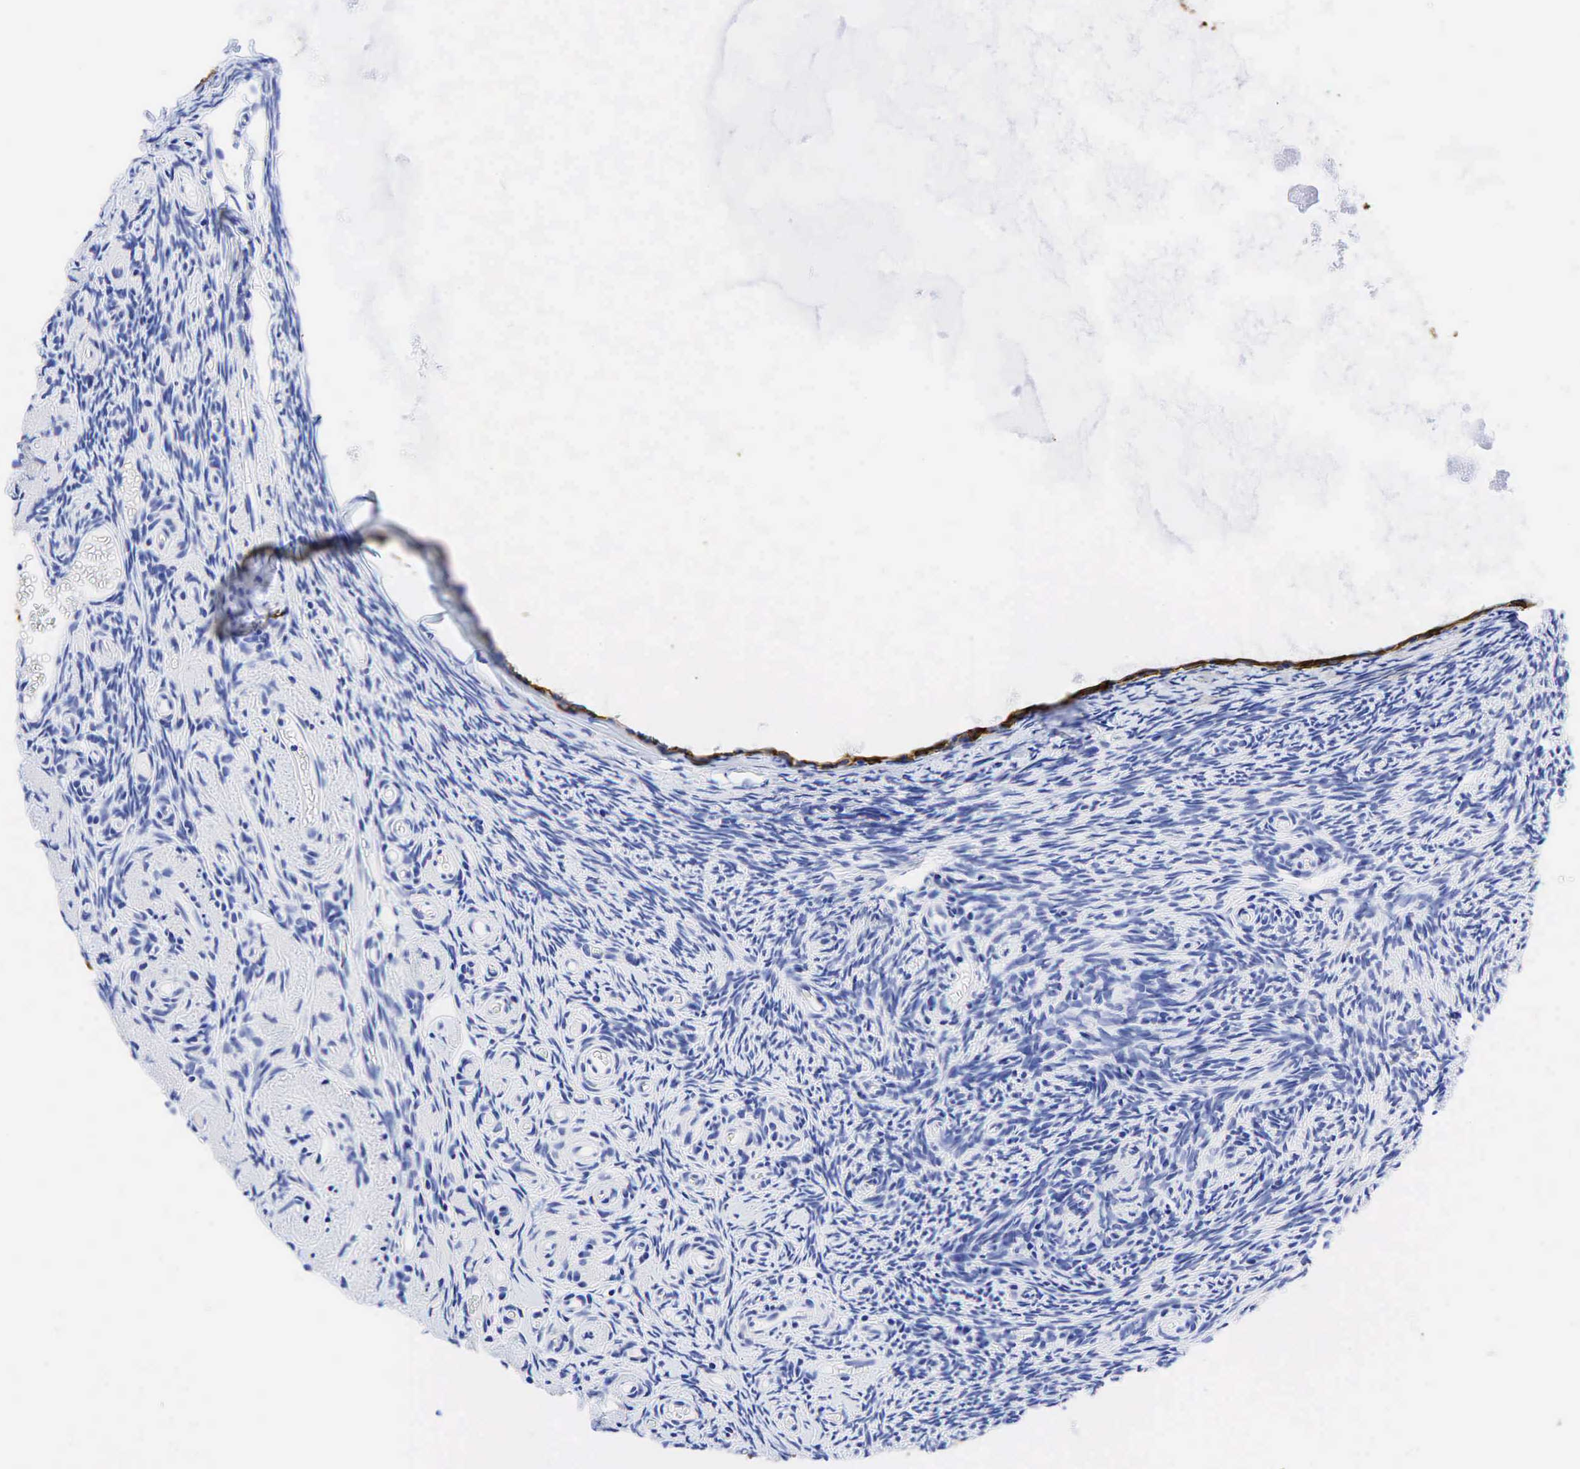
{"staining": {"intensity": "negative", "quantity": "none", "location": "none"}, "tissue": "ovary", "cell_type": "Ovarian stroma cells", "image_type": "normal", "snomed": [{"axis": "morphology", "description": "Normal tissue, NOS"}, {"axis": "topography", "description": "Ovary"}], "caption": "A photomicrograph of human ovary is negative for staining in ovarian stroma cells. (DAB immunohistochemistry (IHC) with hematoxylin counter stain).", "gene": "KRT18", "patient": {"sex": "female", "age": 78}}